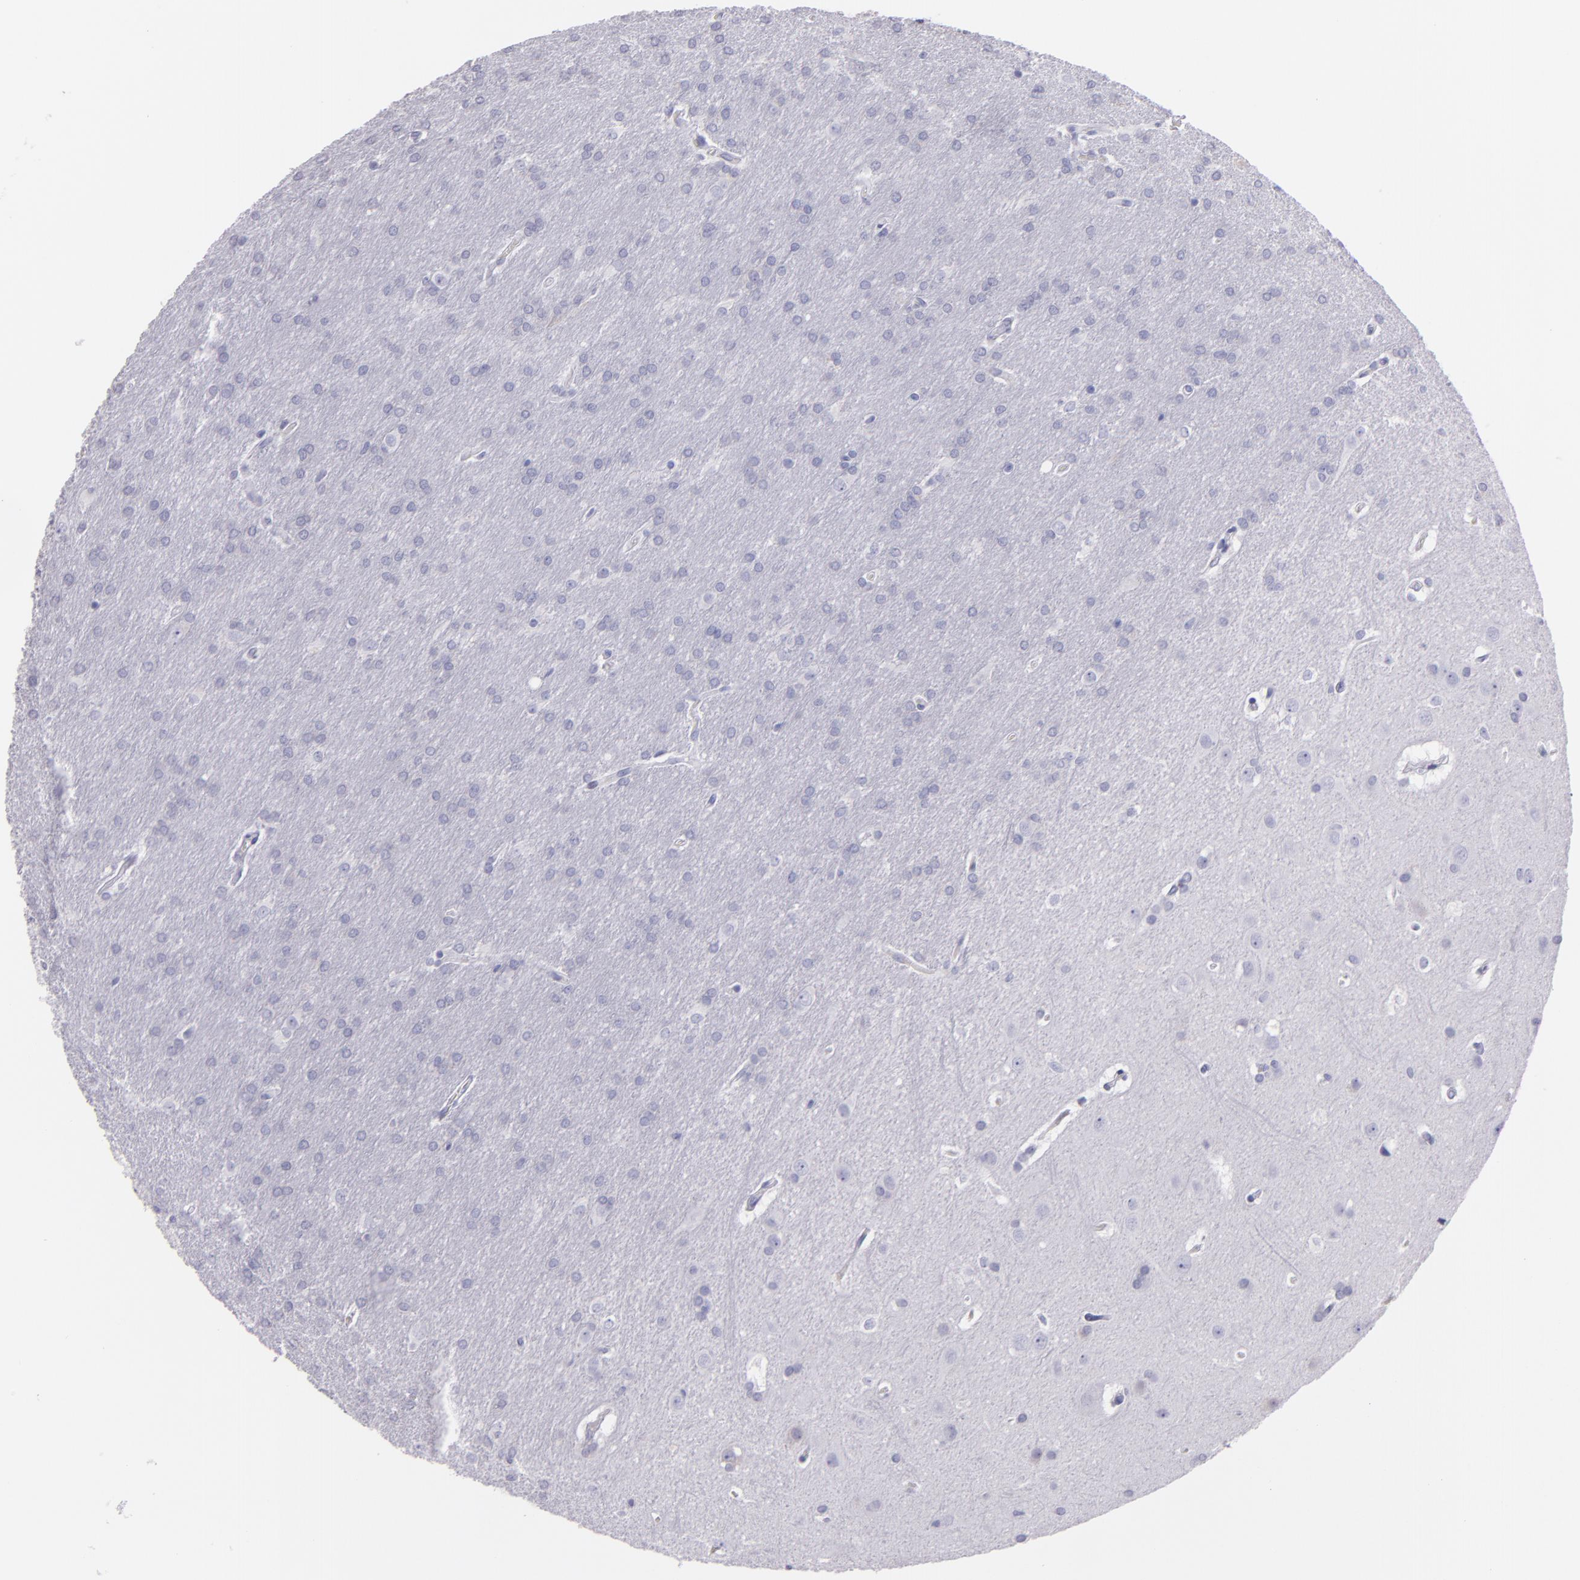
{"staining": {"intensity": "negative", "quantity": "none", "location": "none"}, "tissue": "glioma", "cell_type": "Tumor cells", "image_type": "cancer", "snomed": [{"axis": "morphology", "description": "Glioma, malignant, Low grade"}, {"axis": "topography", "description": "Brain"}], "caption": "IHC micrograph of neoplastic tissue: glioma stained with DAB (3,3'-diaminobenzidine) displays no significant protein expression in tumor cells. Nuclei are stained in blue.", "gene": "MUC5AC", "patient": {"sex": "female", "age": 32}}